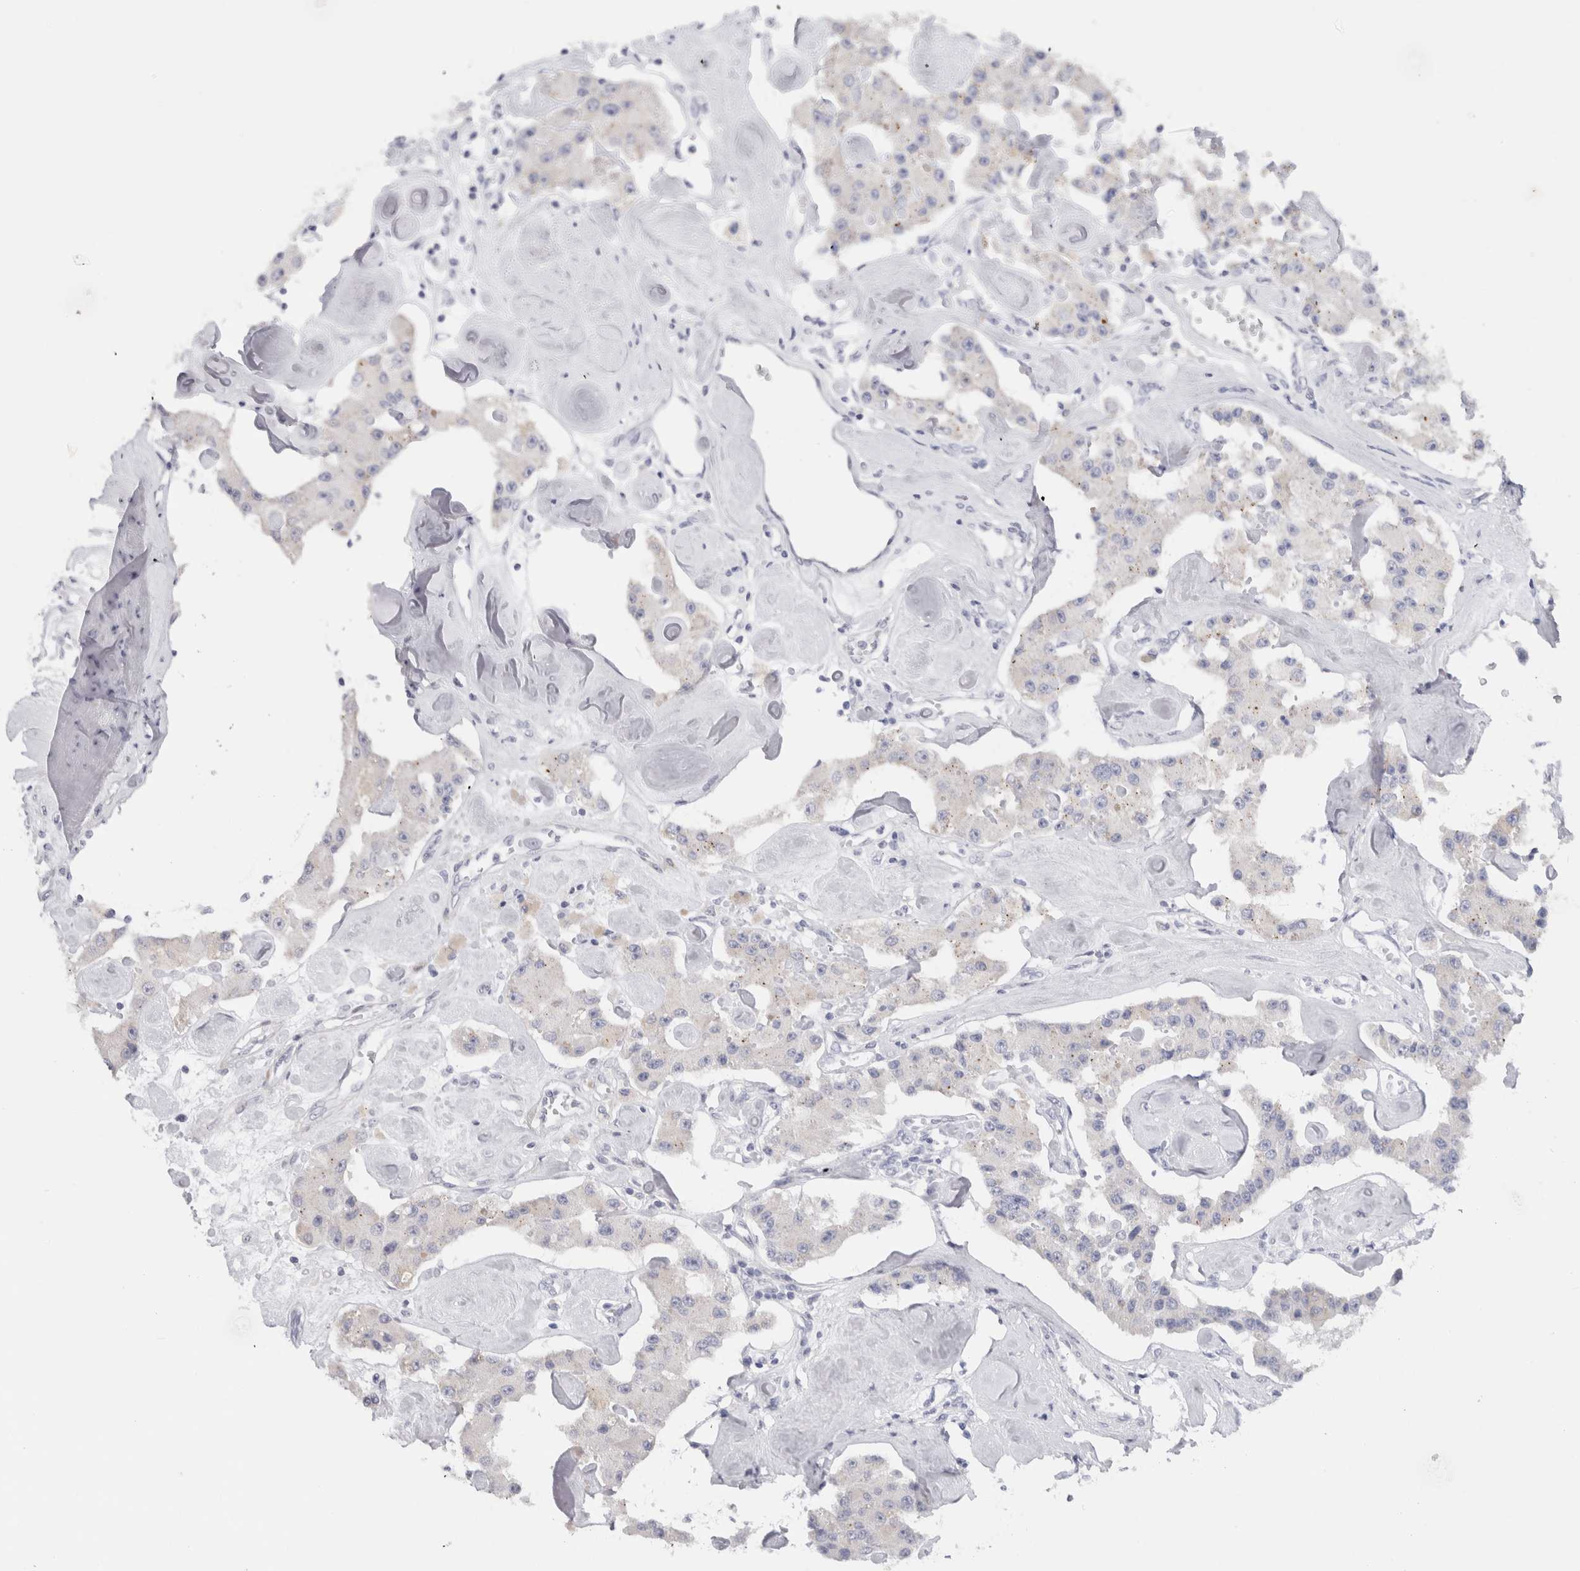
{"staining": {"intensity": "negative", "quantity": "none", "location": "none"}, "tissue": "carcinoid", "cell_type": "Tumor cells", "image_type": "cancer", "snomed": [{"axis": "morphology", "description": "Carcinoid, malignant, NOS"}, {"axis": "topography", "description": "Pancreas"}], "caption": "The histopathology image shows no staining of tumor cells in carcinoid. (Stains: DAB (3,3'-diaminobenzidine) IHC with hematoxylin counter stain, Microscopy: brightfield microscopy at high magnification).", "gene": "C9orf50", "patient": {"sex": "male", "age": 41}}